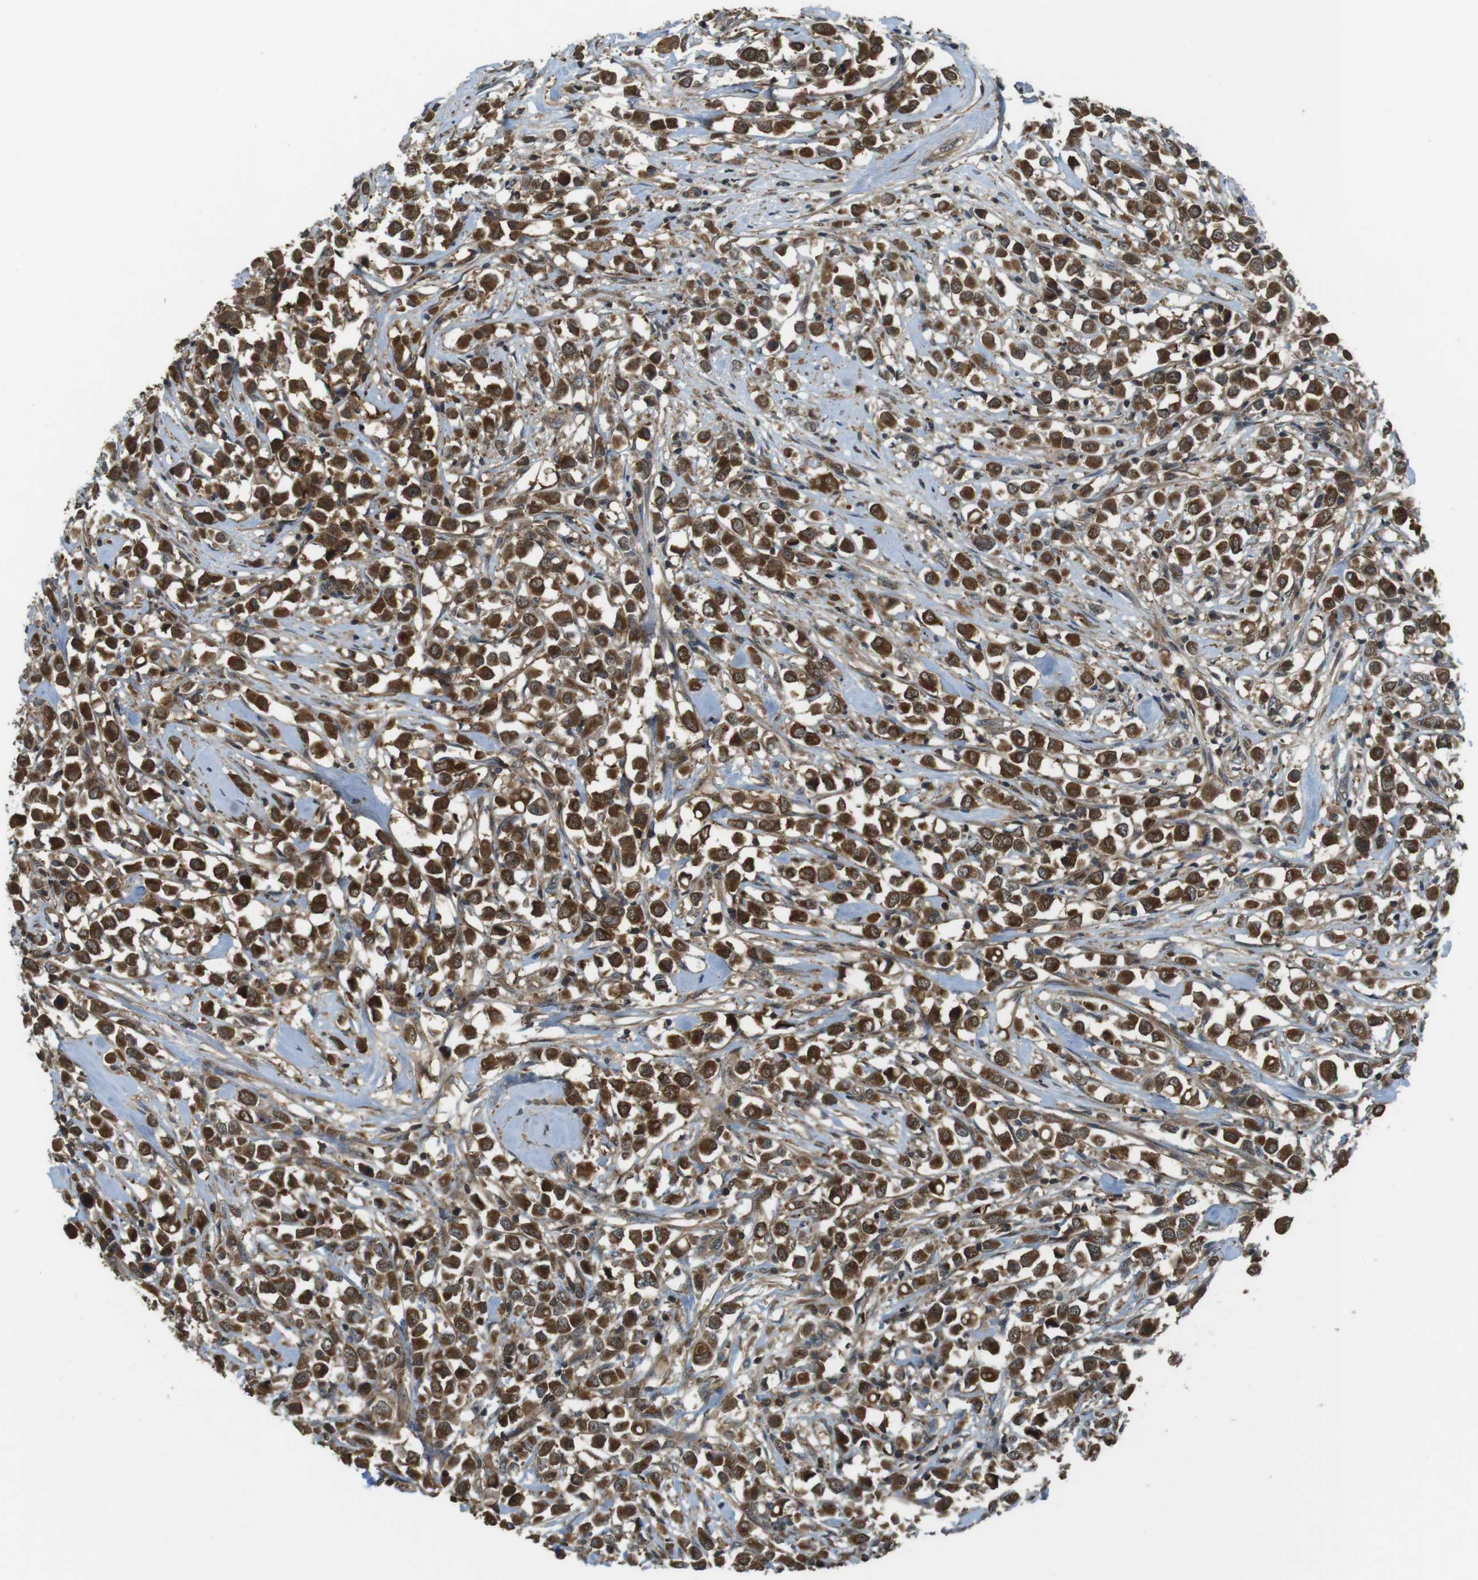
{"staining": {"intensity": "strong", "quantity": ">75%", "location": "cytoplasmic/membranous"}, "tissue": "breast cancer", "cell_type": "Tumor cells", "image_type": "cancer", "snomed": [{"axis": "morphology", "description": "Duct carcinoma"}, {"axis": "topography", "description": "Breast"}], "caption": "Strong cytoplasmic/membranous positivity is seen in about >75% of tumor cells in breast cancer (invasive ductal carcinoma). (Brightfield microscopy of DAB IHC at high magnification).", "gene": "LRRC3B", "patient": {"sex": "female", "age": 61}}